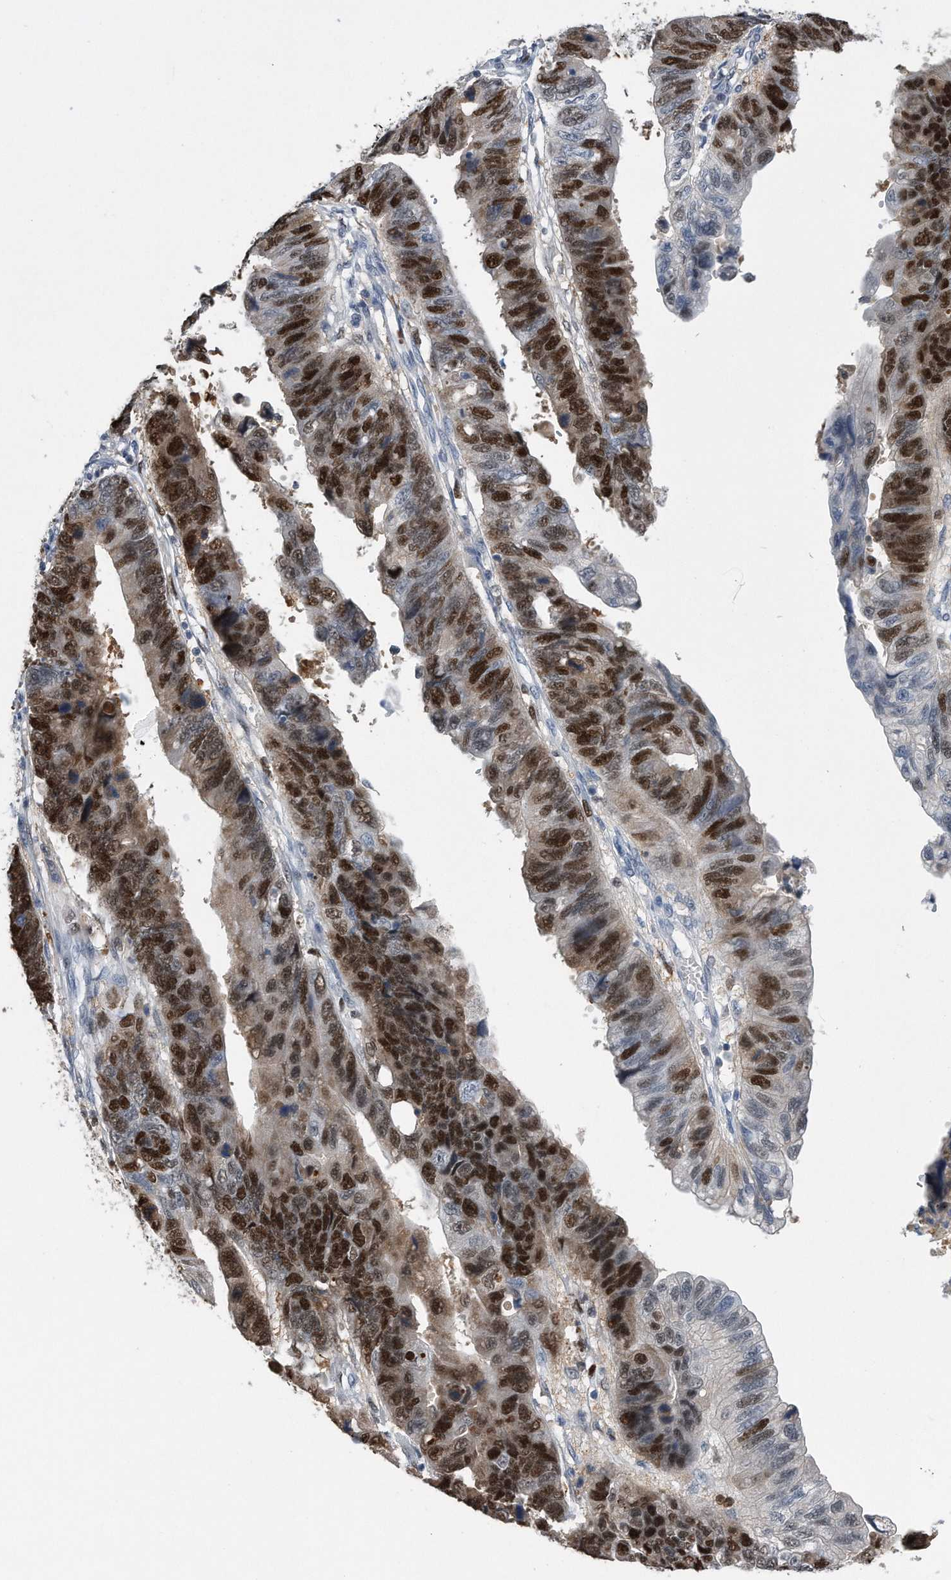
{"staining": {"intensity": "strong", "quantity": "25%-75%", "location": "nuclear"}, "tissue": "stomach cancer", "cell_type": "Tumor cells", "image_type": "cancer", "snomed": [{"axis": "morphology", "description": "Adenocarcinoma, NOS"}, {"axis": "topography", "description": "Stomach"}], "caption": "Stomach cancer tissue exhibits strong nuclear positivity in about 25%-75% of tumor cells", "gene": "PCNA", "patient": {"sex": "male", "age": 59}}